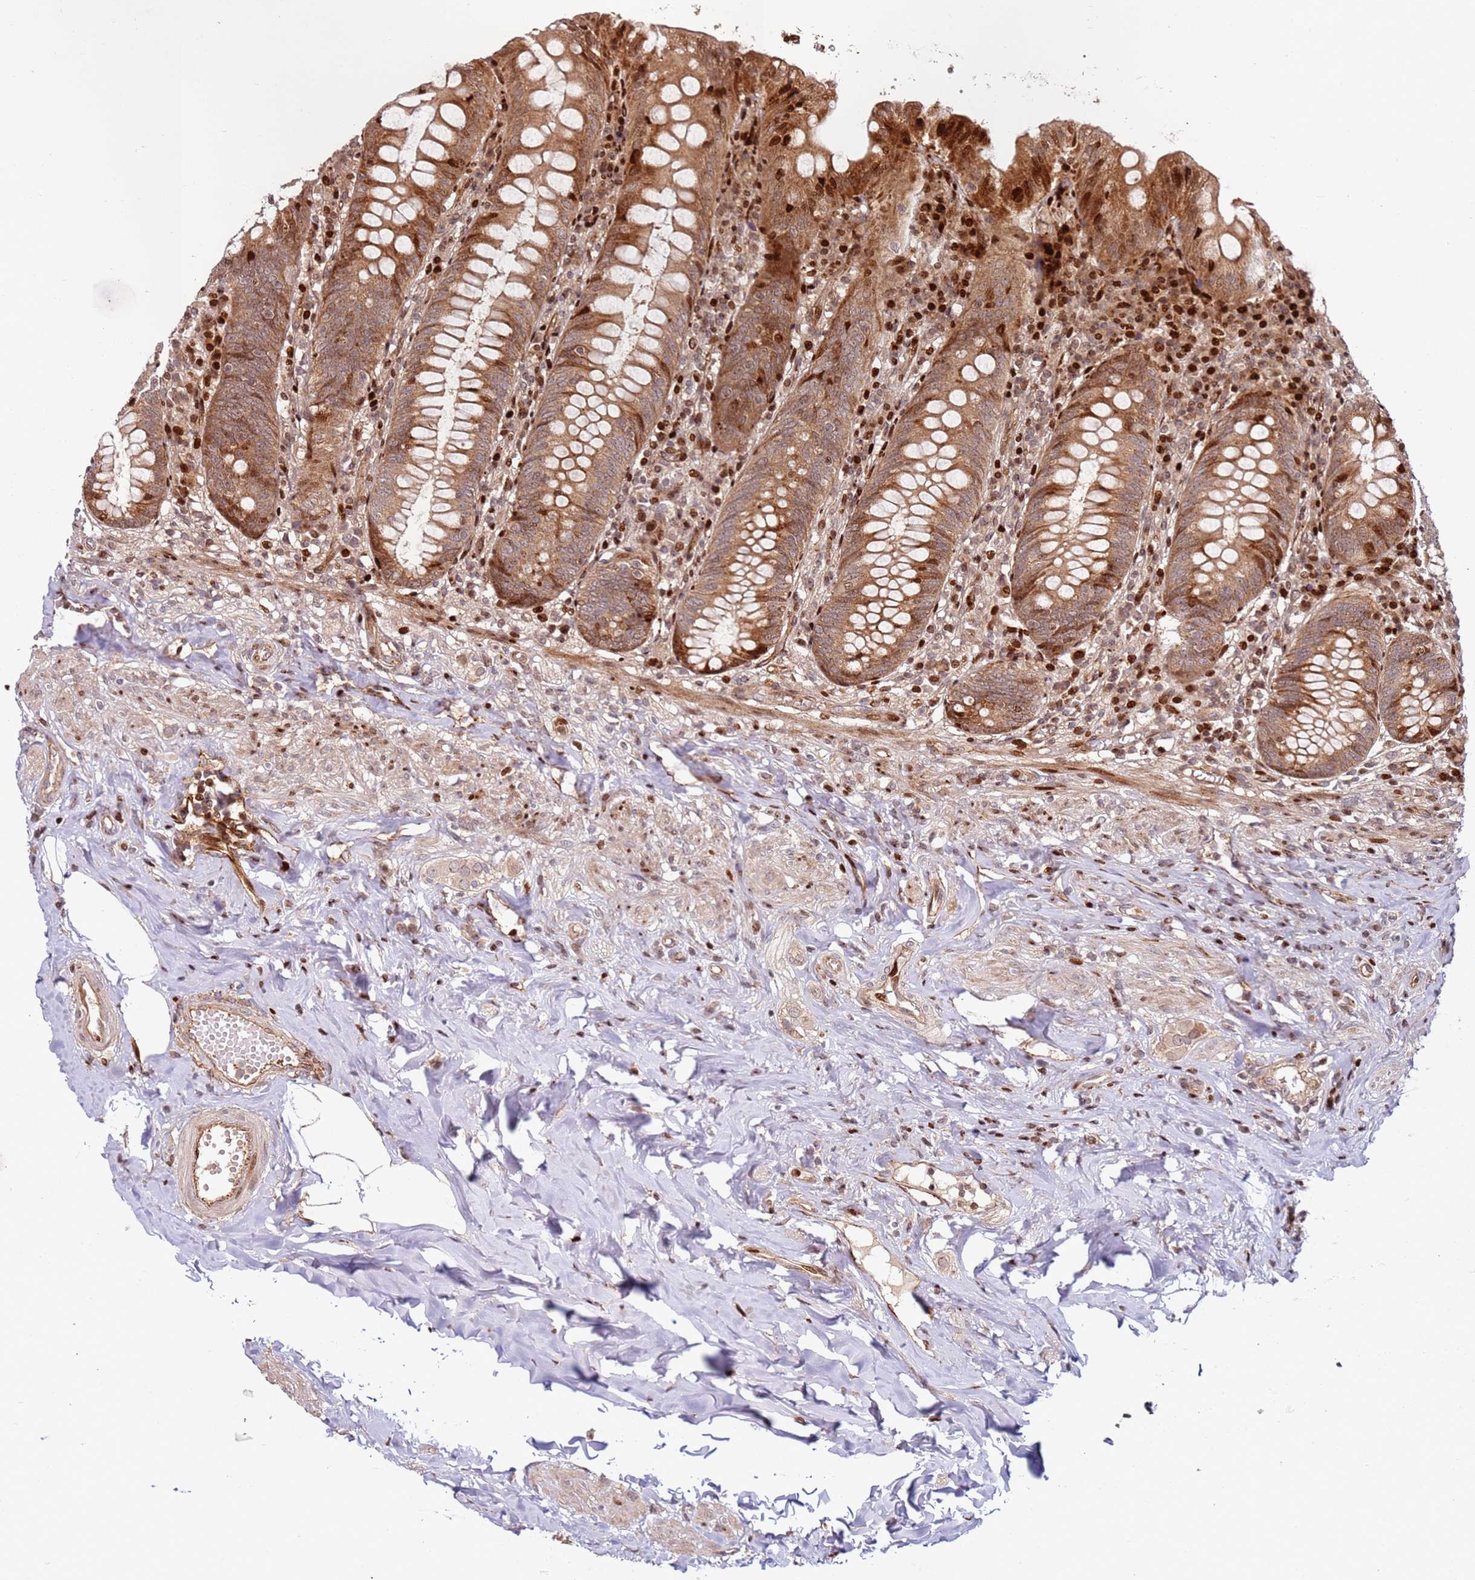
{"staining": {"intensity": "strong", "quantity": ">75%", "location": "cytoplasmic/membranous,nuclear"}, "tissue": "appendix", "cell_type": "Glandular cells", "image_type": "normal", "snomed": [{"axis": "morphology", "description": "Normal tissue, NOS"}, {"axis": "topography", "description": "Appendix"}], "caption": "Protein staining of unremarkable appendix shows strong cytoplasmic/membranous,nuclear positivity in about >75% of glandular cells.", "gene": "TMEM233", "patient": {"sex": "female", "age": 54}}